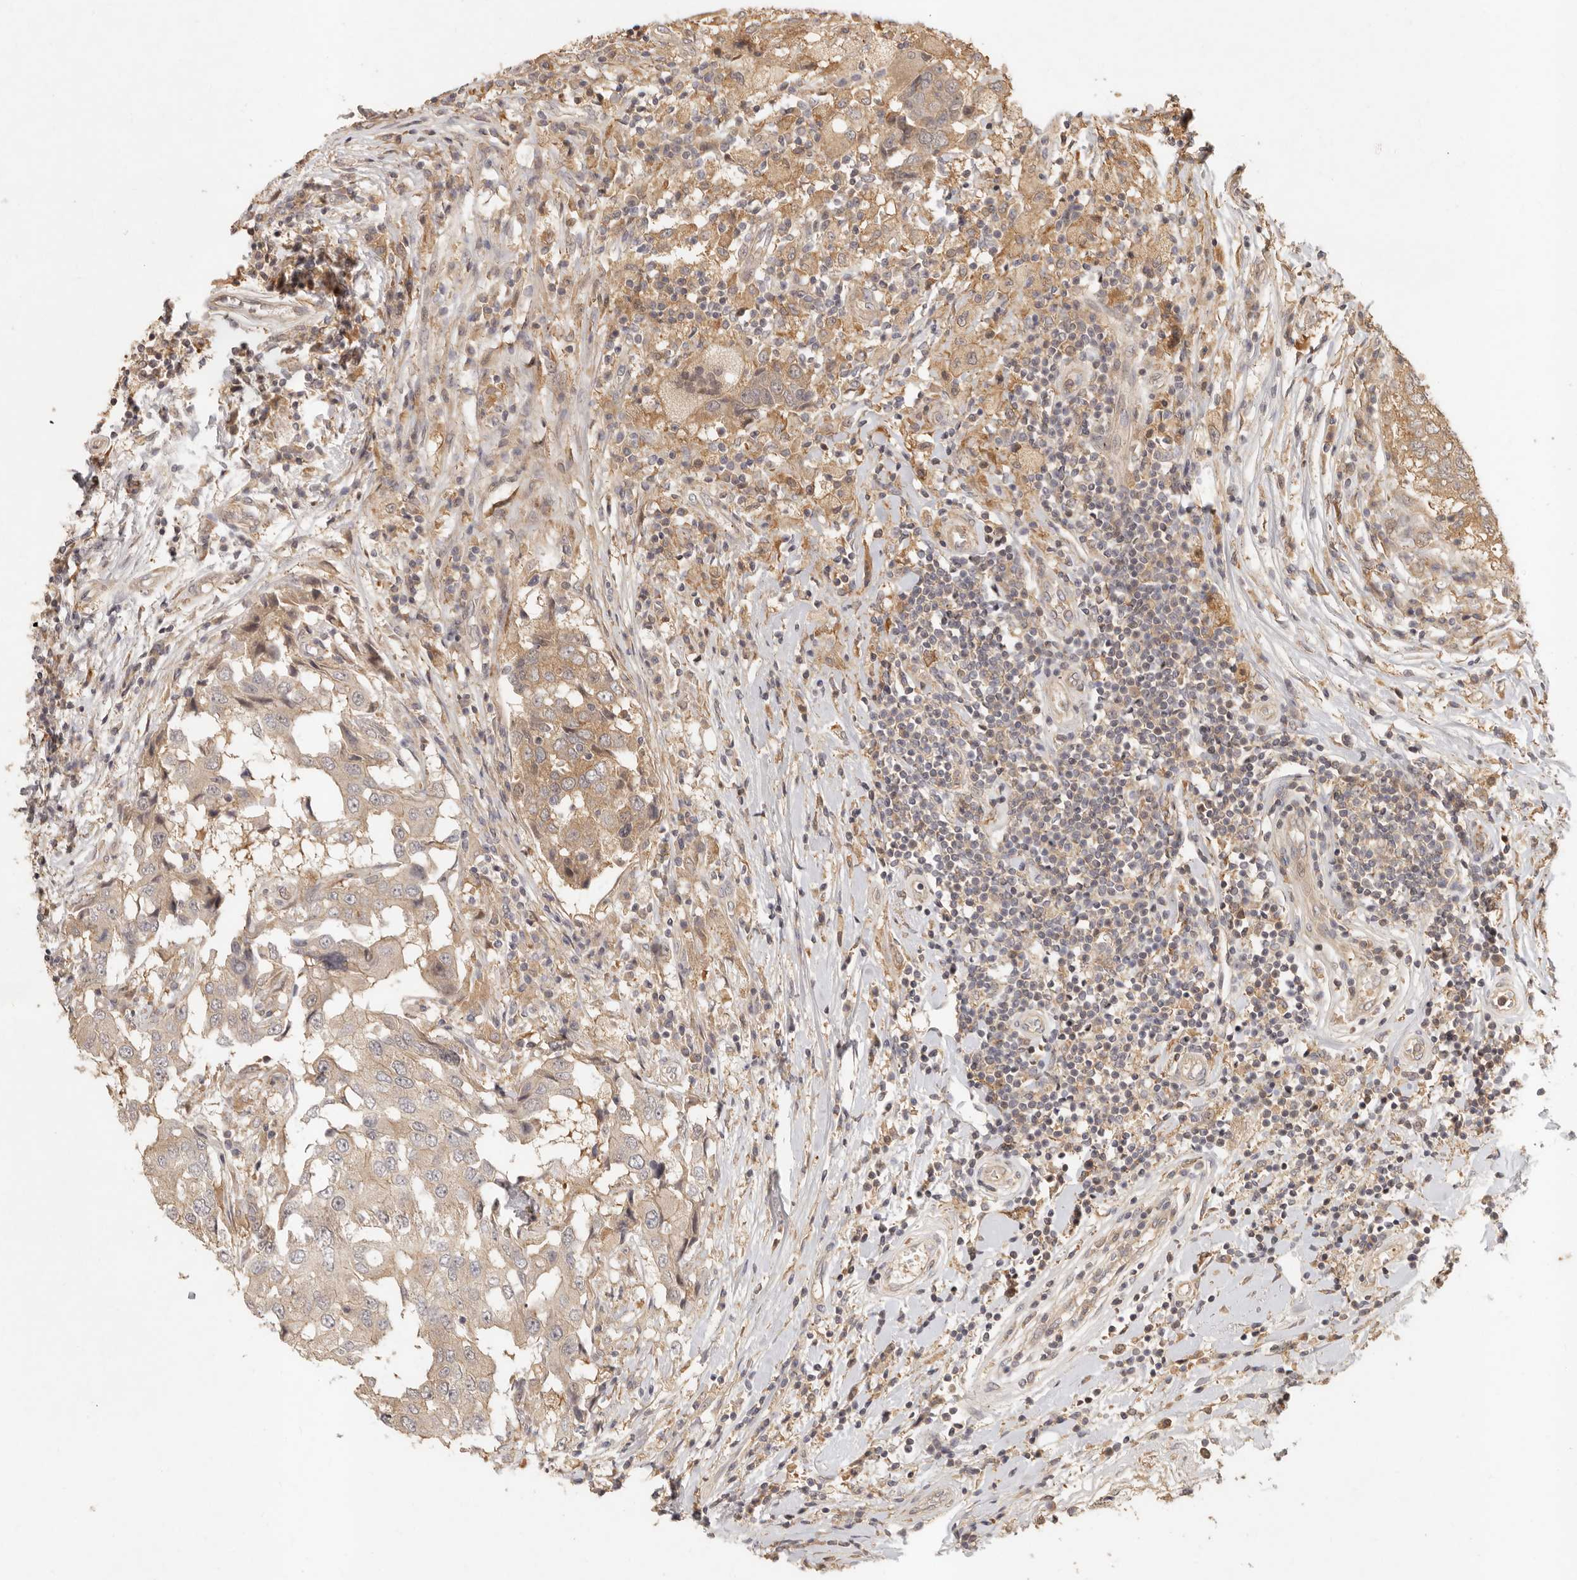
{"staining": {"intensity": "weak", "quantity": ">75%", "location": "cytoplasmic/membranous"}, "tissue": "breast cancer", "cell_type": "Tumor cells", "image_type": "cancer", "snomed": [{"axis": "morphology", "description": "Duct carcinoma"}, {"axis": "topography", "description": "Breast"}], "caption": "A micrograph of human intraductal carcinoma (breast) stained for a protein reveals weak cytoplasmic/membranous brown staining in tumor cells. The staining was performed using DAB (3,3'-diaminobenzidine) to visualize the protein expression in brown, while the nuclei were stained in blue with hematoxylin (Magnification: 20x).", "gene": "VIPR1", "patient": {"sex": "female", "age": 27}}